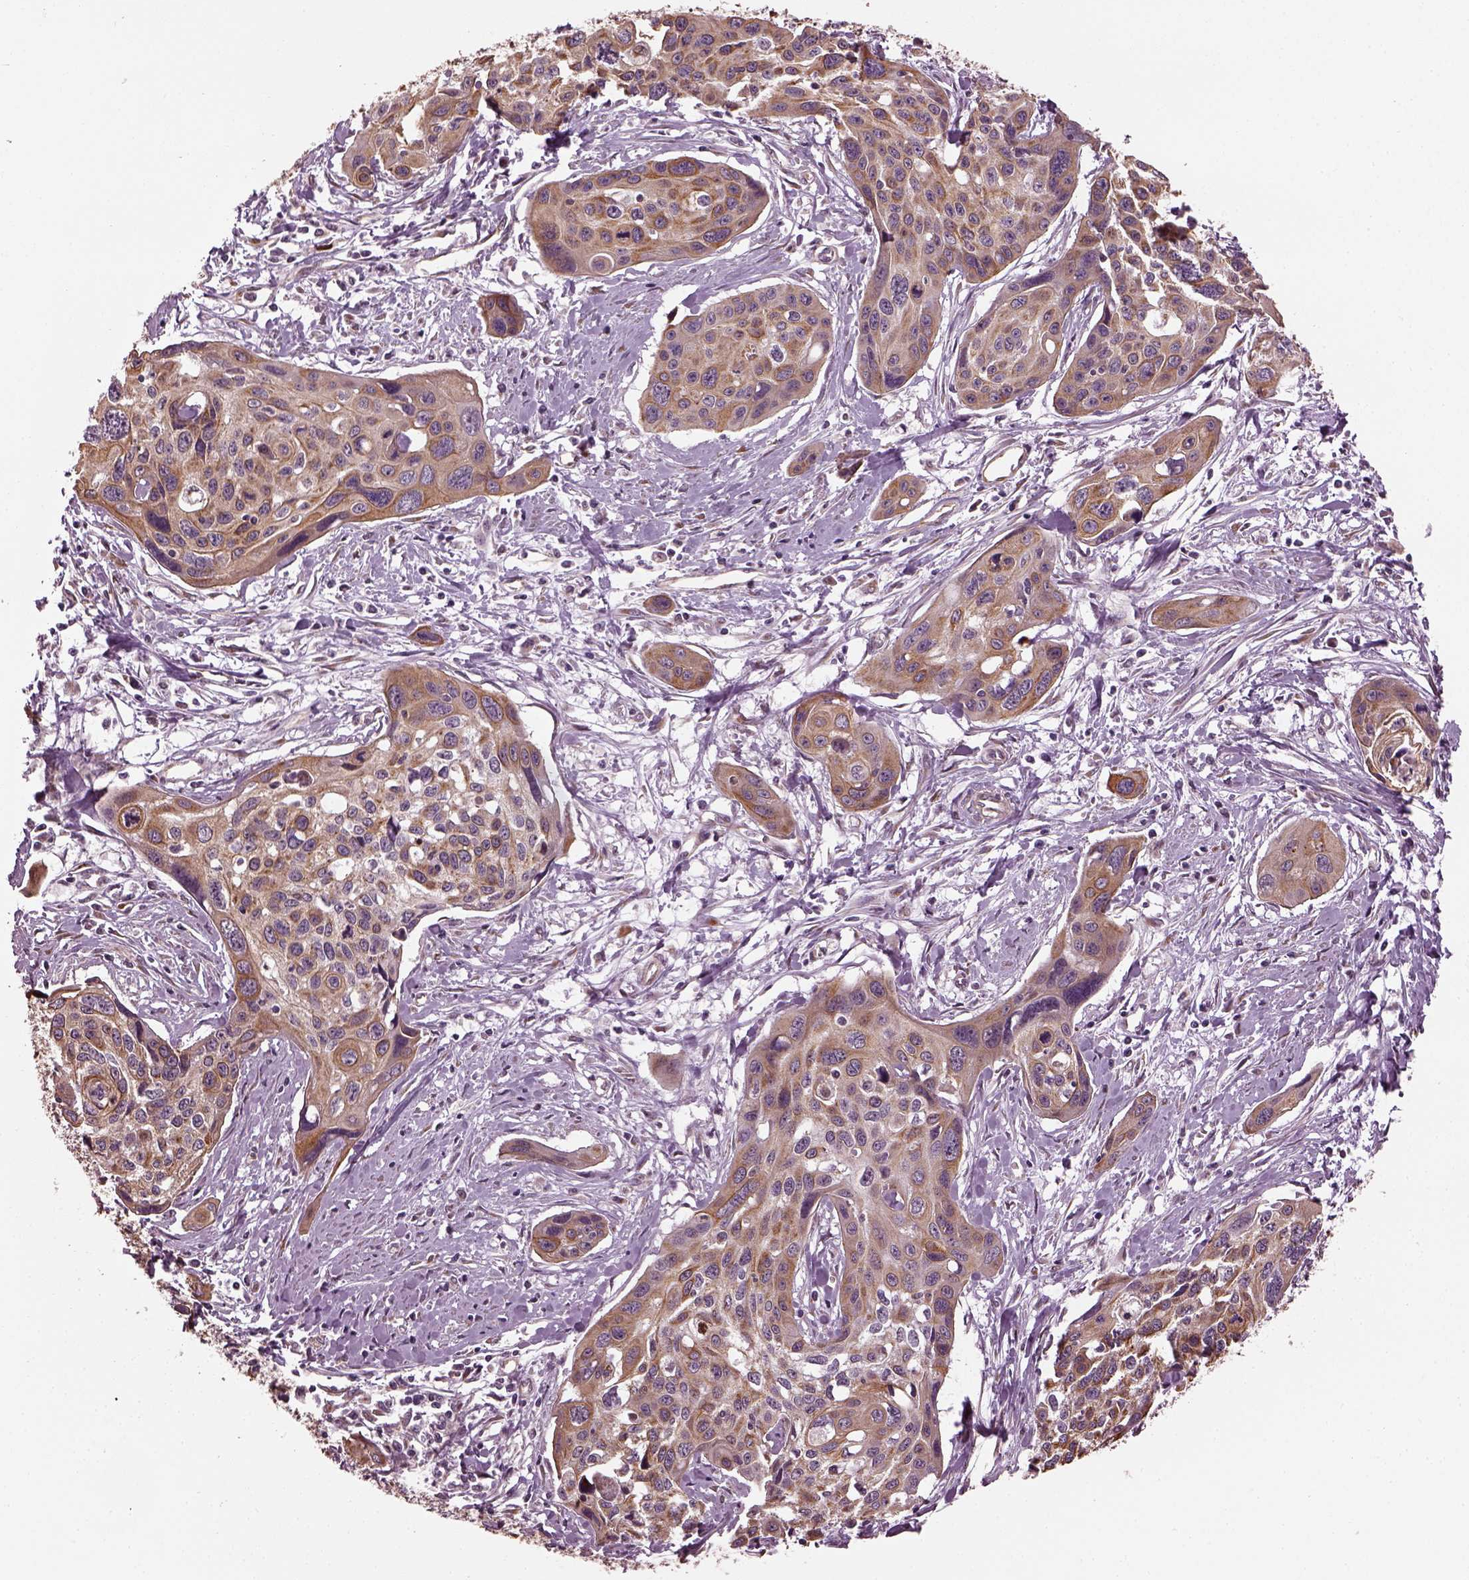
{"staining": {"intensity": "moderate", "quantity": "25%-75%", "location": "cytoplasmic/membranous"}, "tissue": "cervical cancer", "cell_type": "Tumor cells", "image_type": "cancer", "snomed": [{"axis": "morphology", "description": "Squamous cell carcinoma, NOS"}, {"axis": "topography", "description": "Cervix"}], "caption": "Protein expression analysis of human cervical cancer (squamous cell carcinoma) reveals moderate cytoplasmic/membranous positivity in approximately 25%-75% of tumor cells.", "gene": "RUFY3", "patient": {"sex": "female", "age": 31}}